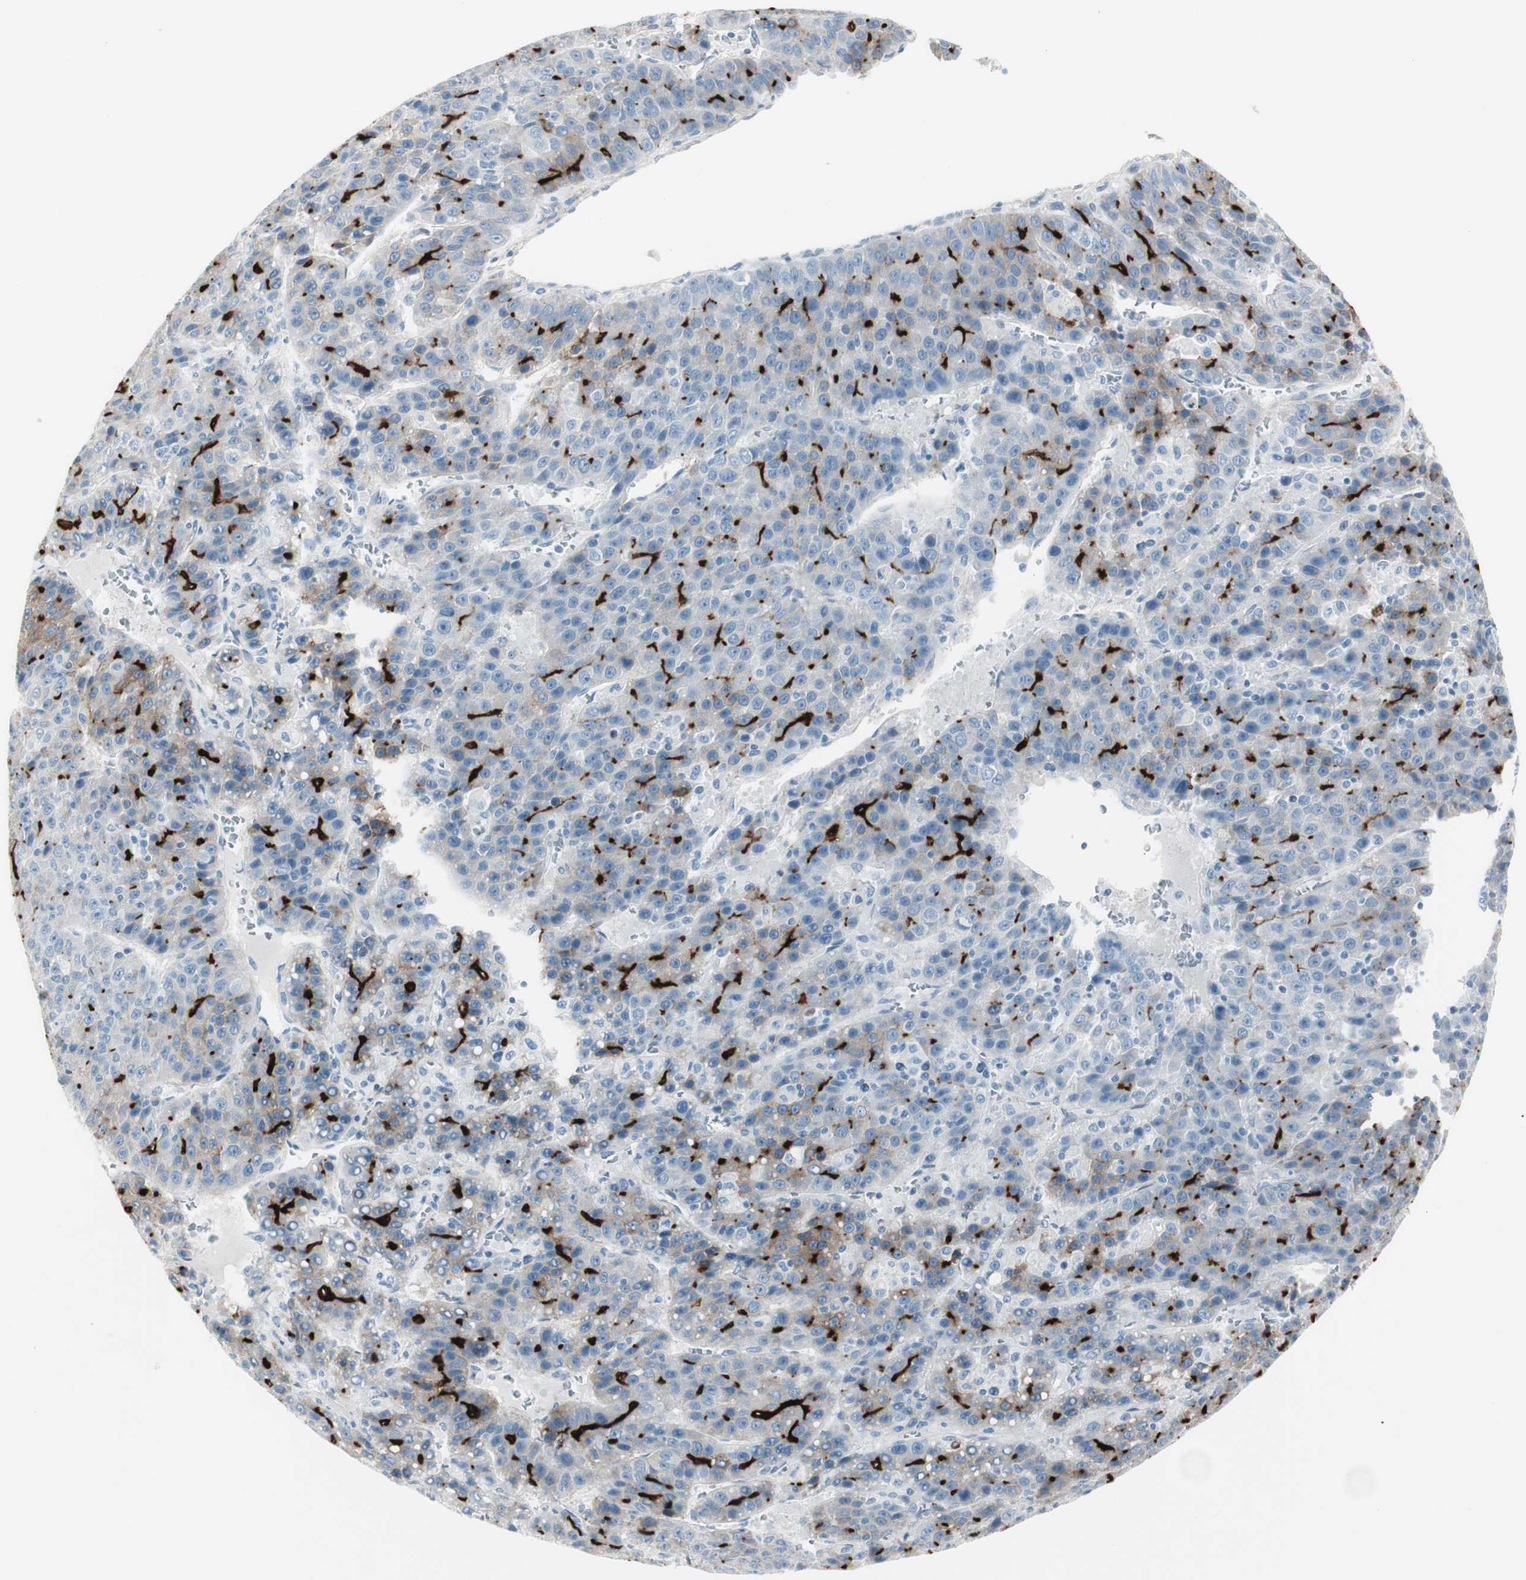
{"staining": {"intensity": "strong", "quantity": "25%-75%", "location": "cytoplasmic/membranous"}, "tissue": "liver cancer", "cell_type": "Tumor cells", "image_type": "cancer", "snomed": [{"axis": "morphology", "description": "Carcinoma, Hepatocellular, NOS"}, {"axis": "topography", "description": "Liver"}], "caption": "Immunohistochemical staining of human liver hepatocellular carcinoma shows high levels of strong cytoplasmic/membranous positivity in about 25%-75% of tumor cells.", "gene": "CDHR5", "patient": {"sex": "female", "age": 53}}